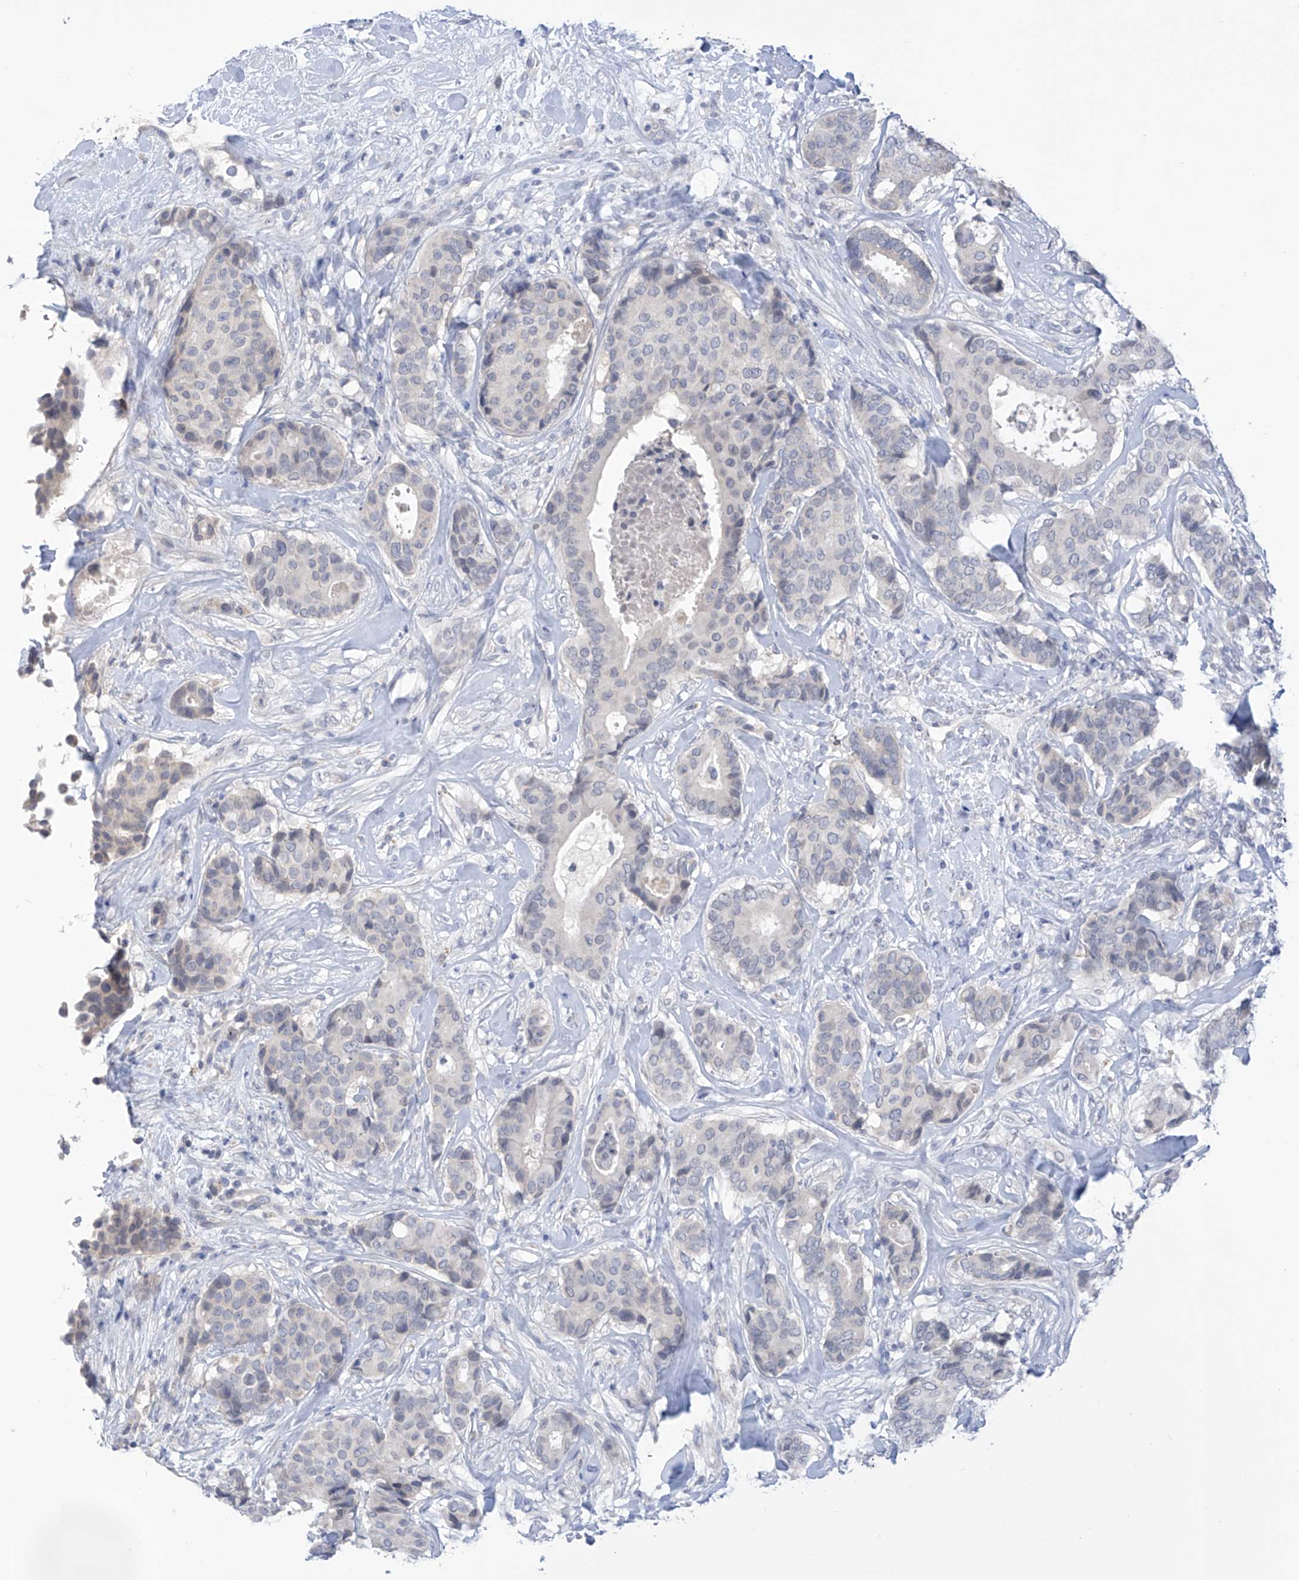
{"staining": {"intensity": "negative", "quantity": "none", "location": "none"}, "tissue": "breast cancer", "cell_type": "Tumor cells", "image_type": "cancer", "snomed": [{"axis": "morphology", "description": "Duct carcinoma"}, {"axis": "topography", "description": "Breast"}], "caption": "DAB (3,3'-diaminobenzidine) immunohistochemical staining of breast cancer (intraductal carcinoma) shows no significant expression in tumor cells.", "gene": "IBA57", "patient": {"sex": "female", "age": 75}}